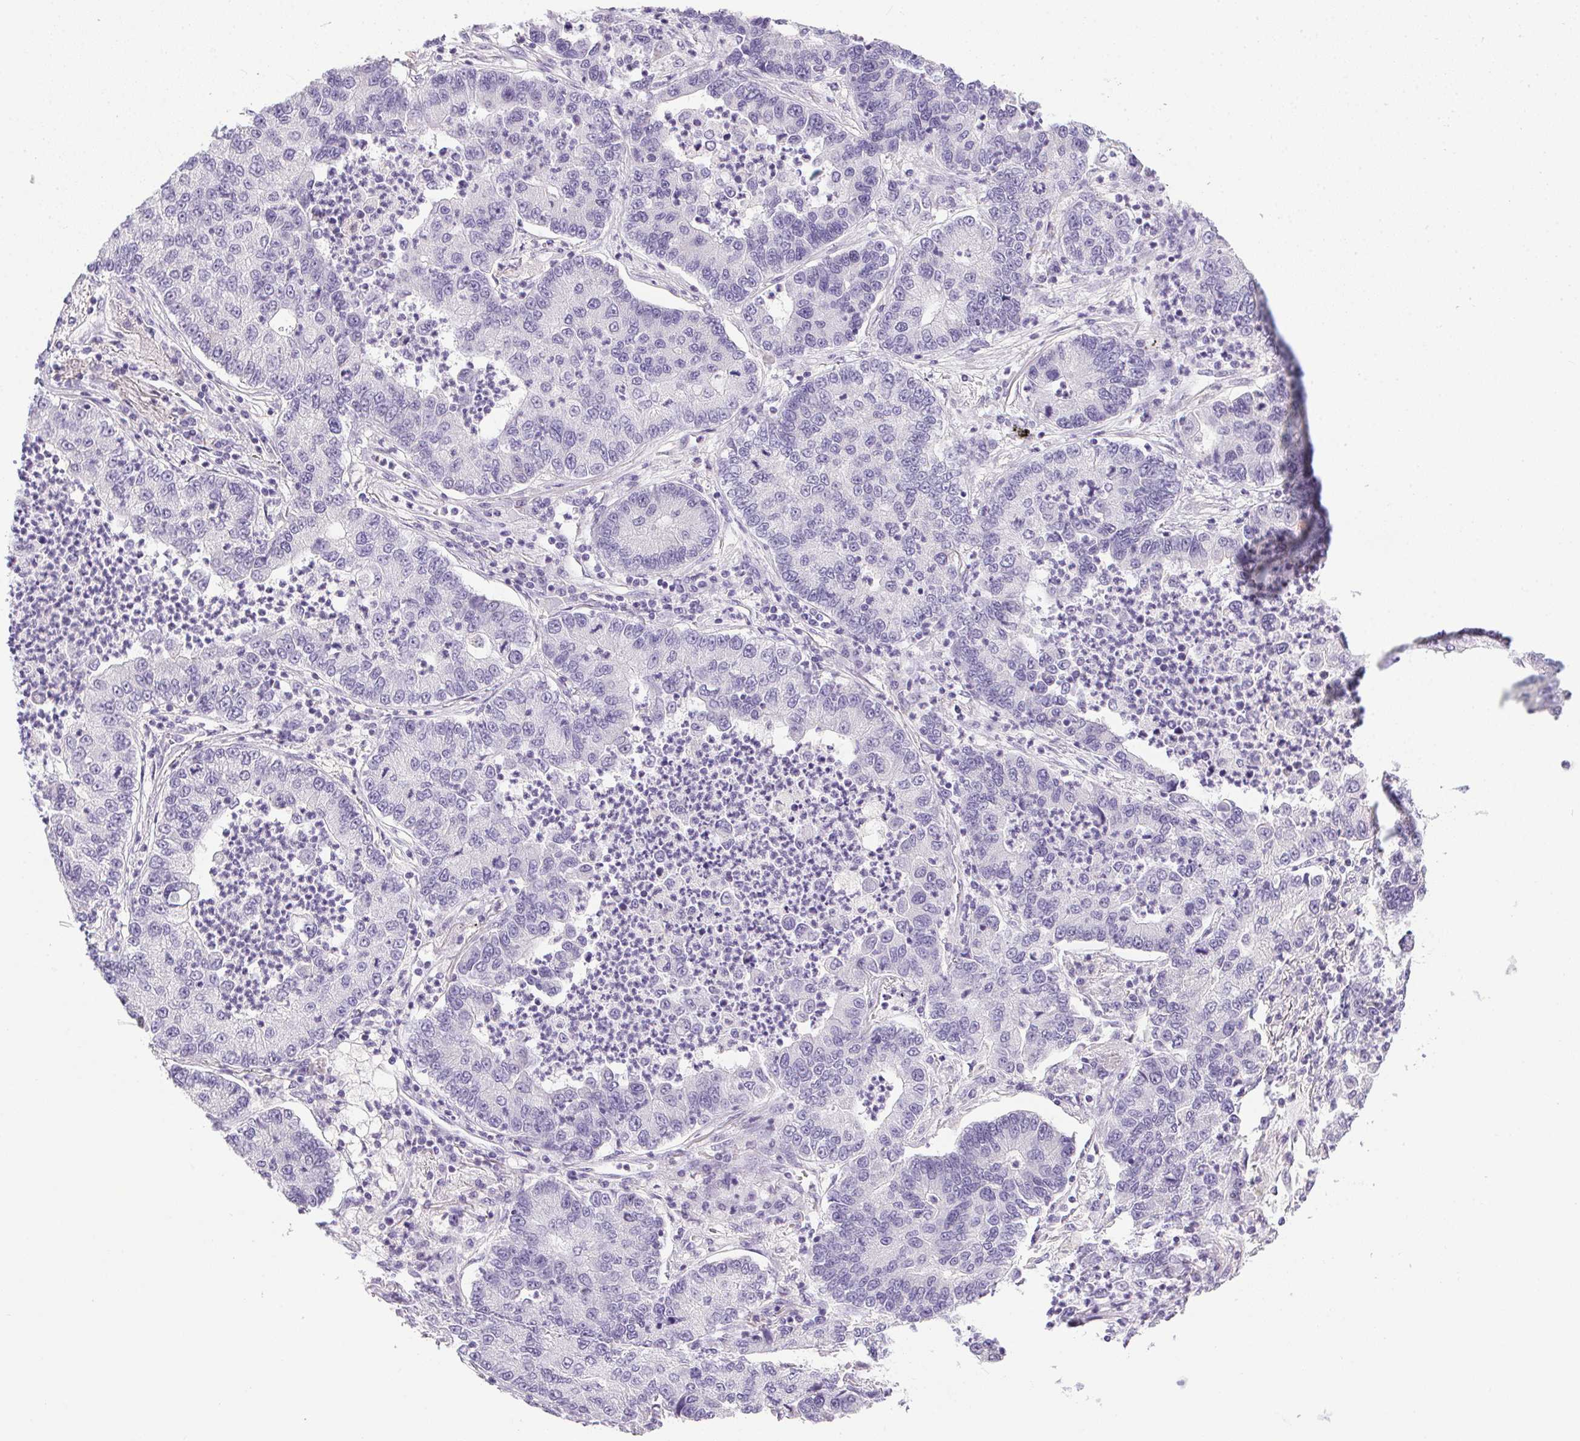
{"staining": {"intensity": "negative", "quantity": "none", "location": "none"}, "tissue": "lung cancer", "cell_type": "Tumor cells", "image_type": "cancer", "snomed": [{"axis": "morphology", "description": "Adenocarcinoma, NOS"}, {"axis": "topography", "description": "Lung"}], "caption": "Immunohistochemical staining of human lung cancer (adenocarcinoma) demonstrates no significant positivity in tumor cells. Nuclei are stained in blue.", "gene": "PRL", "patient": {"sex": "female", "age": 57}}